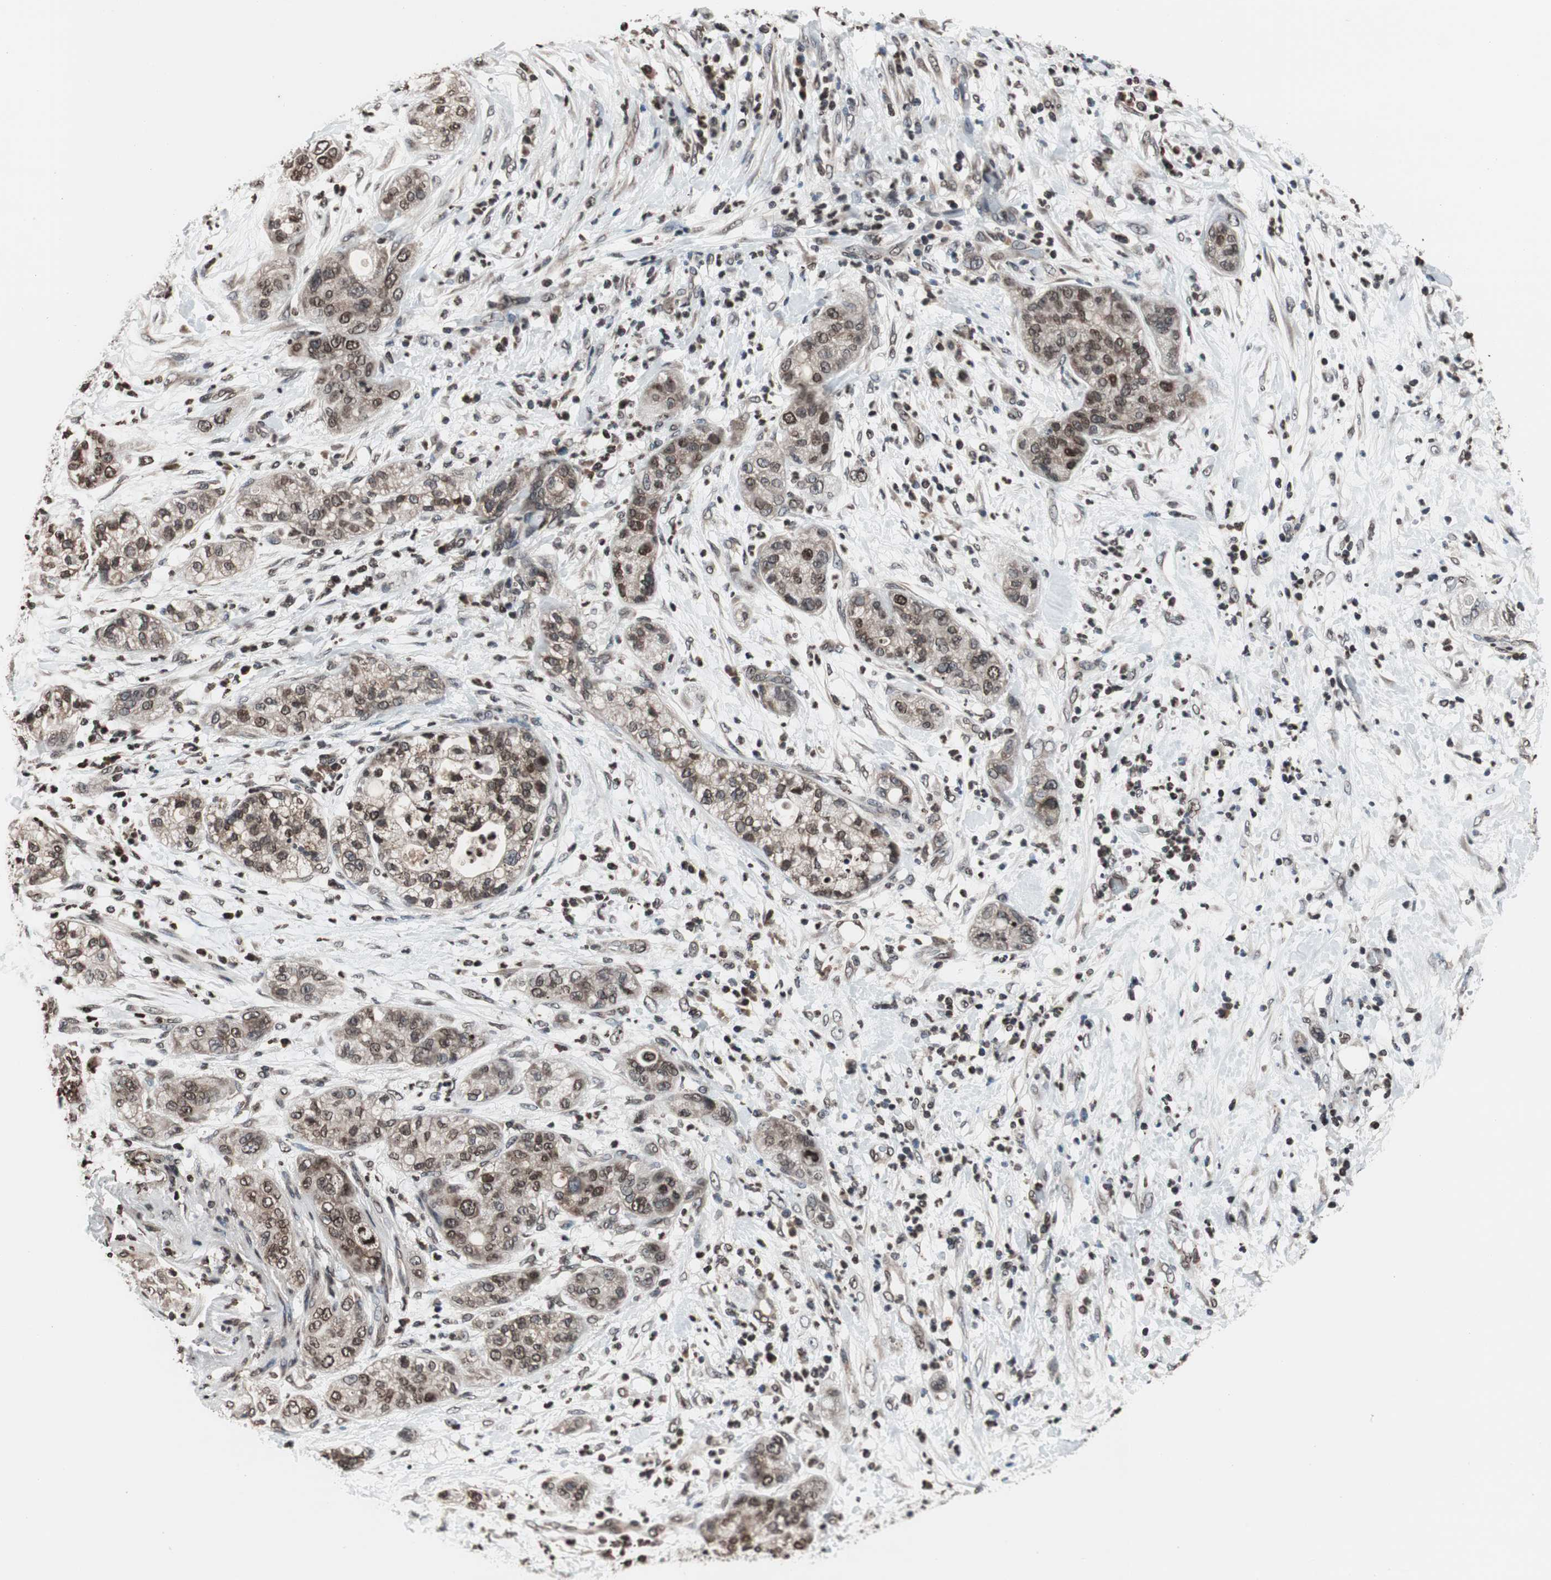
{"staining": {"intensity": "weak", "quantity": ">75%", "location": "cytoplasmic/membranous,nuclear"}, "tissue": "pancreatic cancer", "cell_type": "Tumor cells", "image_type": "cancer", "snomed": [{"axis": "morphology", "description": "Adenocarcinoma, NOS"}, {"axis": "topography", "description": "Pancreas"}], "caption": "A high-resolution micrograph shows IHC staining of pancreatic cancer, which shows weak cytoplasmic/membranous and nuclear expression in about >75% of tumor cells. The protein of interest is shown in brown color, while the nuclei are stained blue.", "gene": "RFC1", "patient": {"sex": "female", "age": 78}}